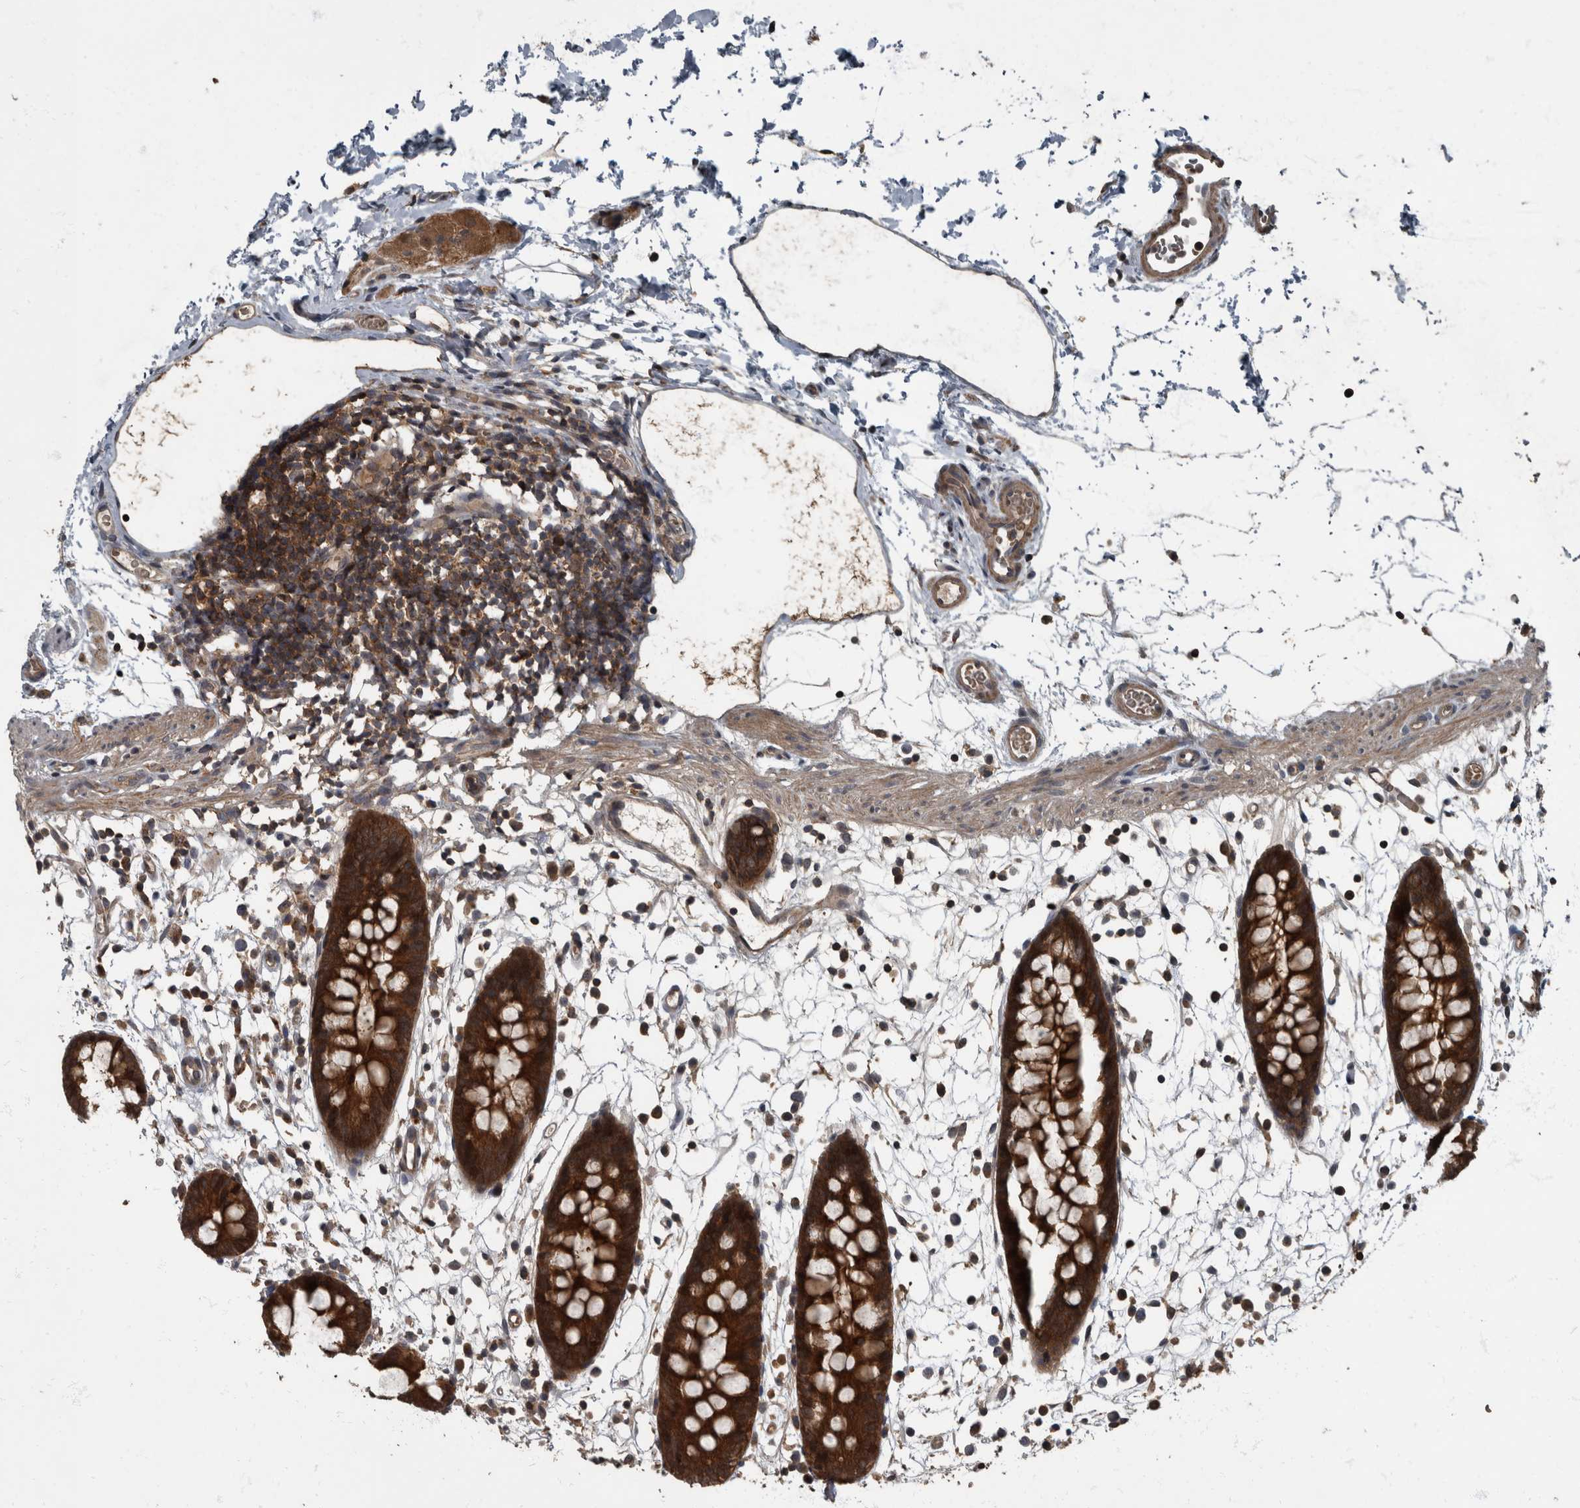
{"staining": {"intensity": "moderate", "quantity": ">75%", "location": "cytoplasmic/membranous"}, "tissue": "colon", "cell_type": "Endothelial cells", "image_type": "normal", "snomed": [{"axis": "morphology", "description": "Normal tissue, NOS"}, {"axis": "topography", "description": "Colon"}], "caption": "Immunohistochemical staining of benign colon displays >75% levels of moderate cytoplasmic/membranous protein staining in approximately >75% of endothelial cells. (brown staining indicates protein expression, while blue staining denotes nuclei).", "gene": "RABGGTB", "patient": {"sex": "male", "age": 56}}